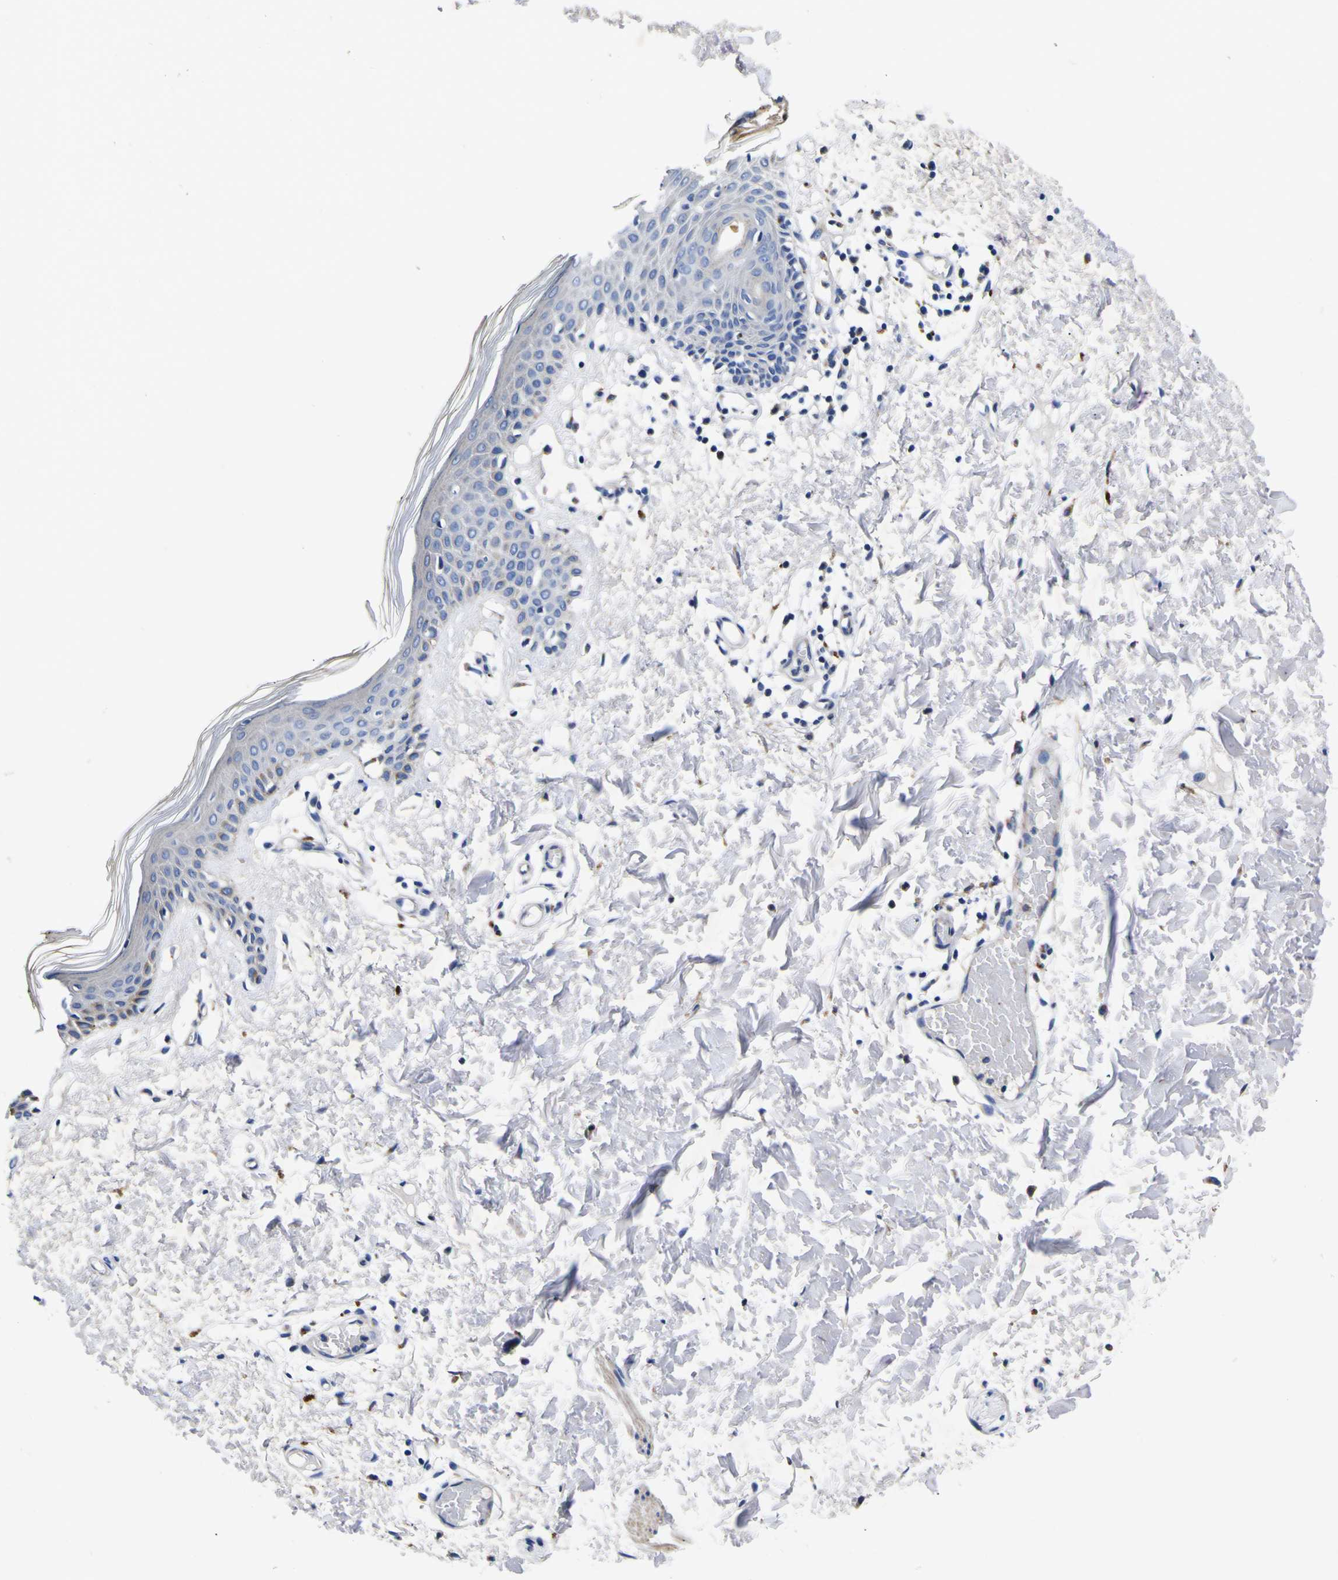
{"staining": {"intensity": "negative", "quantity": "none", "location": "none"}, "tissue": "skin", "cell_type": "Fibroblasts", "image_type": "normal", "snomed": [{"axis": "morphology", "description": "Normal tissue, NOS"}, {"axis": "topography", "description": "Skin"}], "caption": "Immunohistochemistry (IHC) photomicrograph of normal skin stained for a protein (brown), which demonstrates no expression in fibroblasts. (Brightfield microscopy of DAB (3,3'-diaminobenzidine) IHC at high magnification).", "gene": "COA1", "patient": {"sex": "male", "age": 84}}